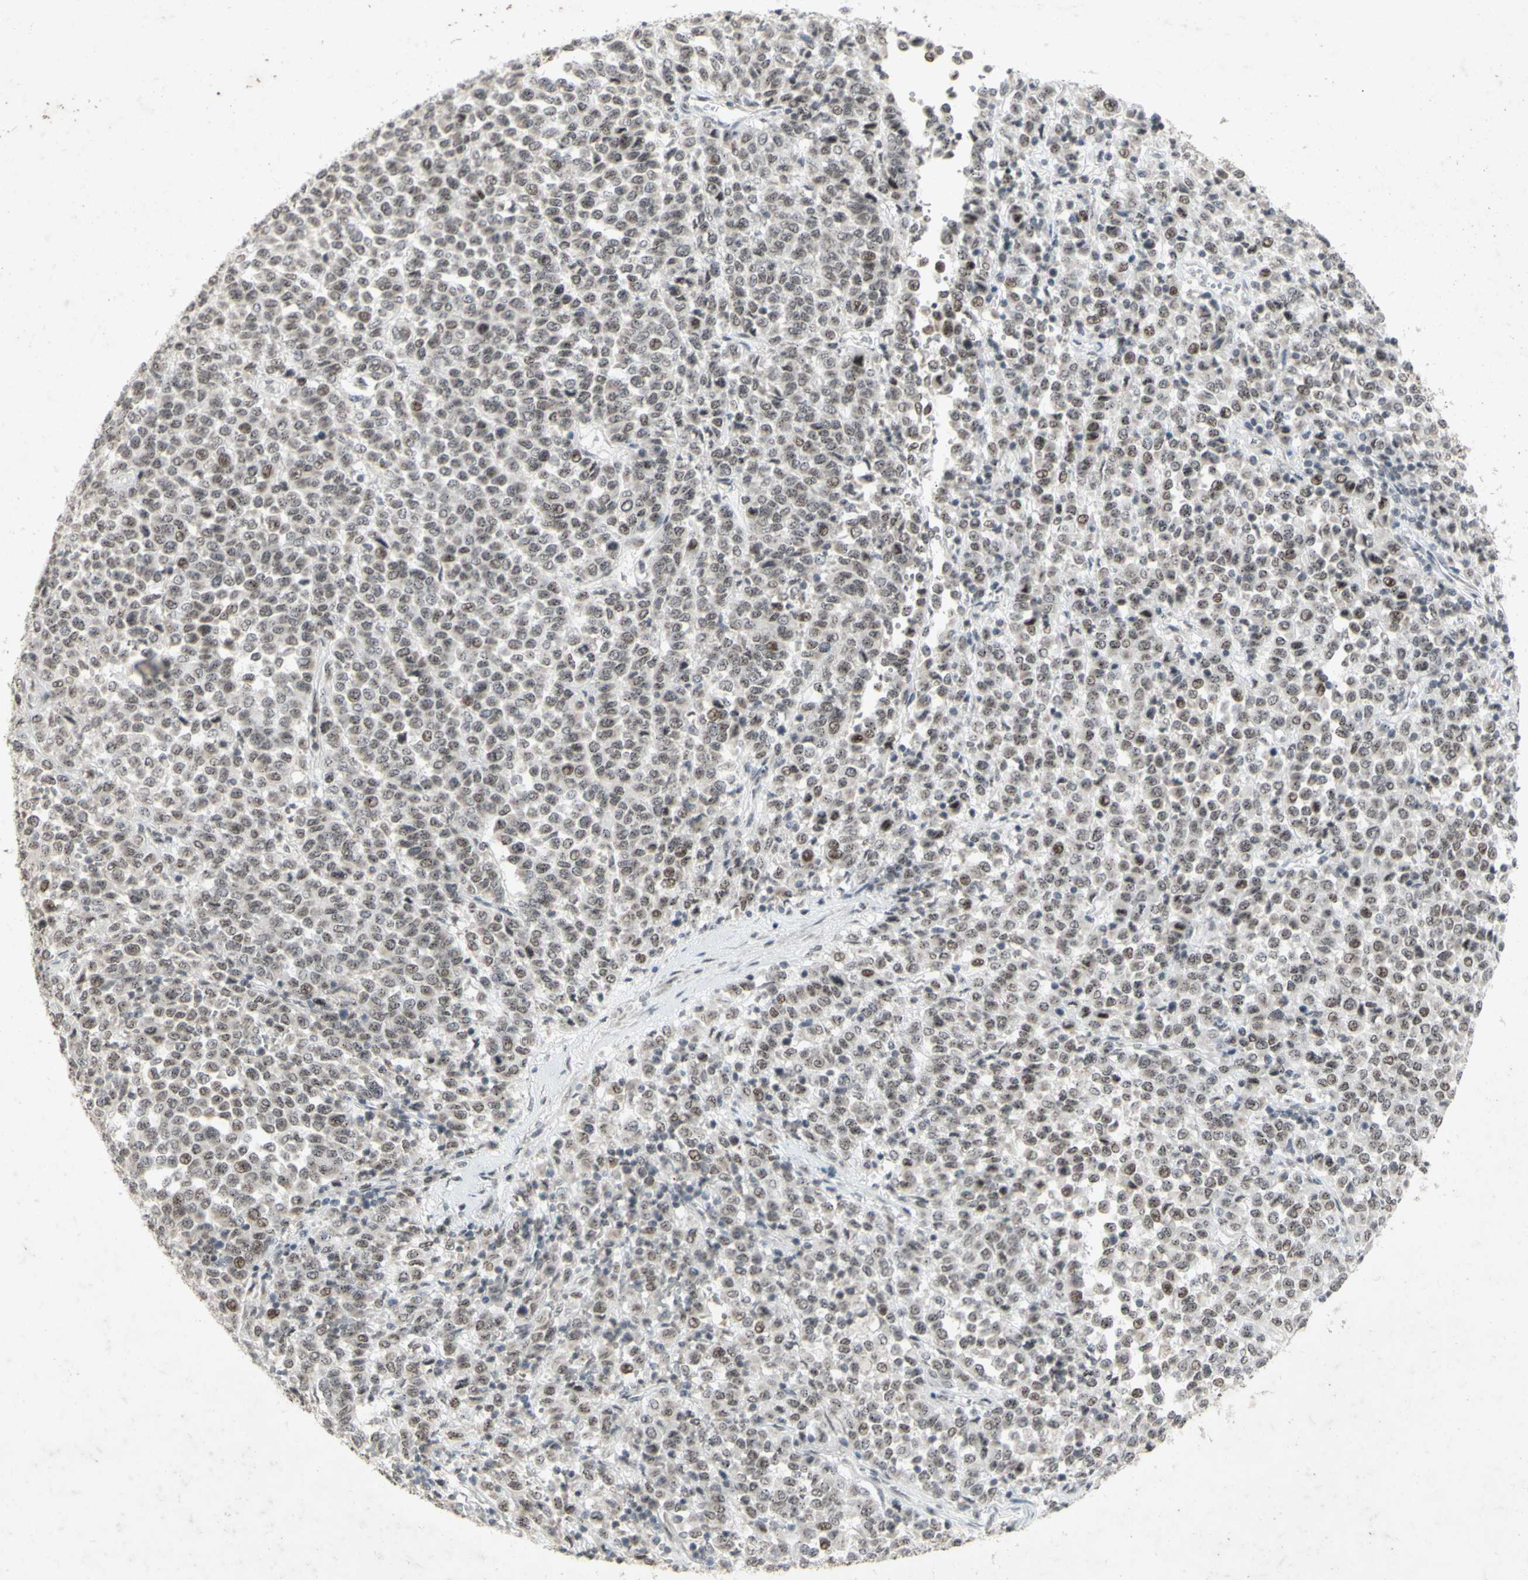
{"staining": {"intensity": "weak", "quantity": "25%-75%", "location": "nuclear"}, "tissue": "melanoma", "cell_type": "Tumor cells", "image_type": "cancer", "snomed": [{"axis": "morphology", "description": "Malignant melanoma, Metastatic site"}, {"axis": "topography", "description": "Pancreas"}], "caption": "Melanoma tissue shows weak nuclear staining in approximately 25%-75% of tumor cells The protein of interest is shown in brown color, while the nuclei are stained blue.", "gene": "CENPB", "patient": {"sex": "female", "age": 30}}